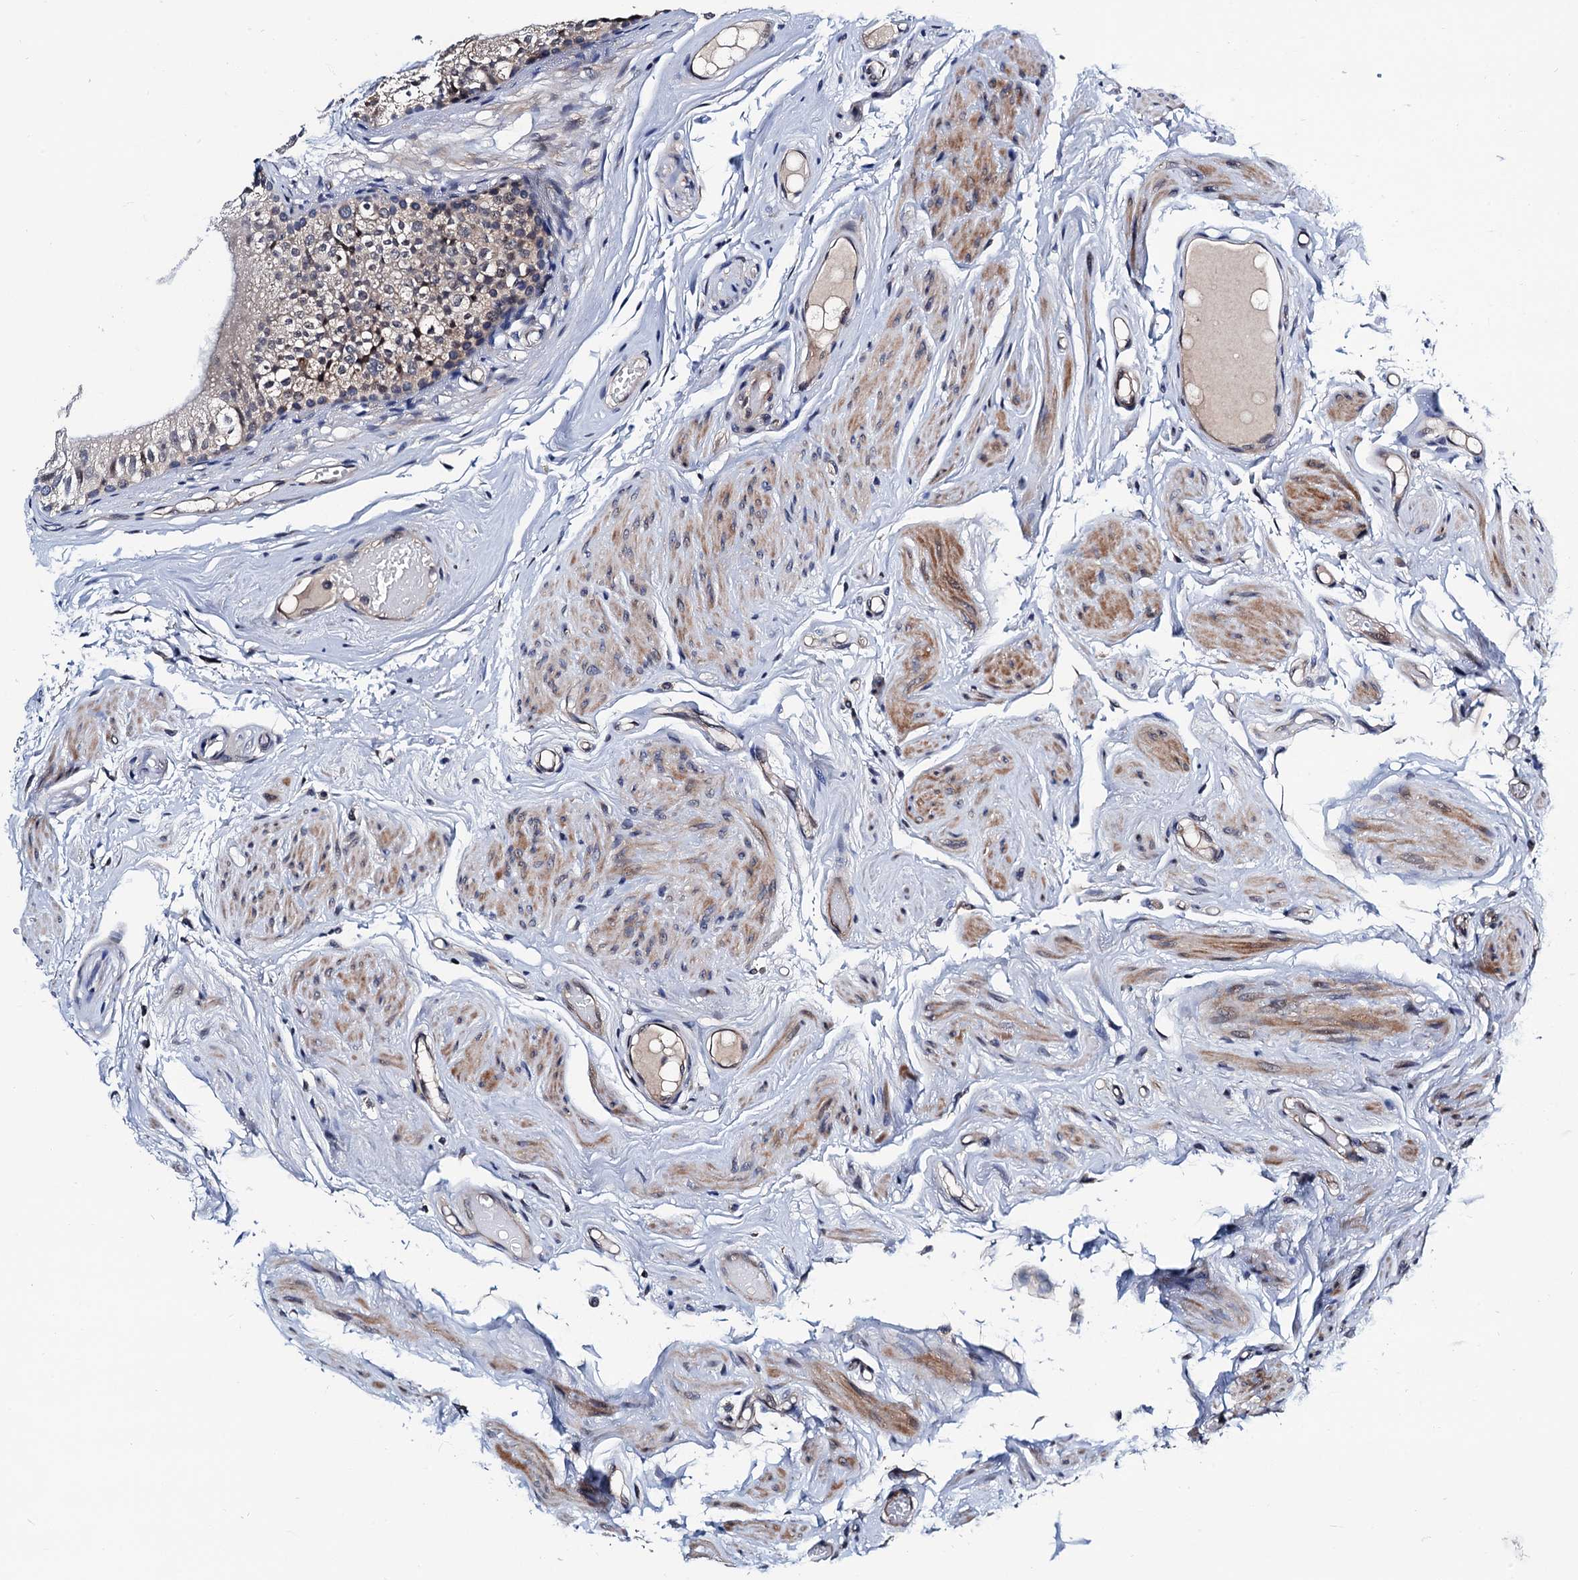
{"staining": {"intensity": "weak", "quantity": "<25%", "location": "cytoplasmic/membranous"}, "tissue": "epididymis", "cell_type": "Glandular cells", "image_type": "normal", "snomed": [{"axis": "morphology", "description": "Normal tissue, NOS"}, {"axis": "topography", "description": "Epididymis"}], "caption": "Glandular cells are negative for brown protein staining in benign epididymis. (DAB immunohistochemistry, high magnification).", "gene": "NAA16", "patient": {"sex": "male", "age": 79}}